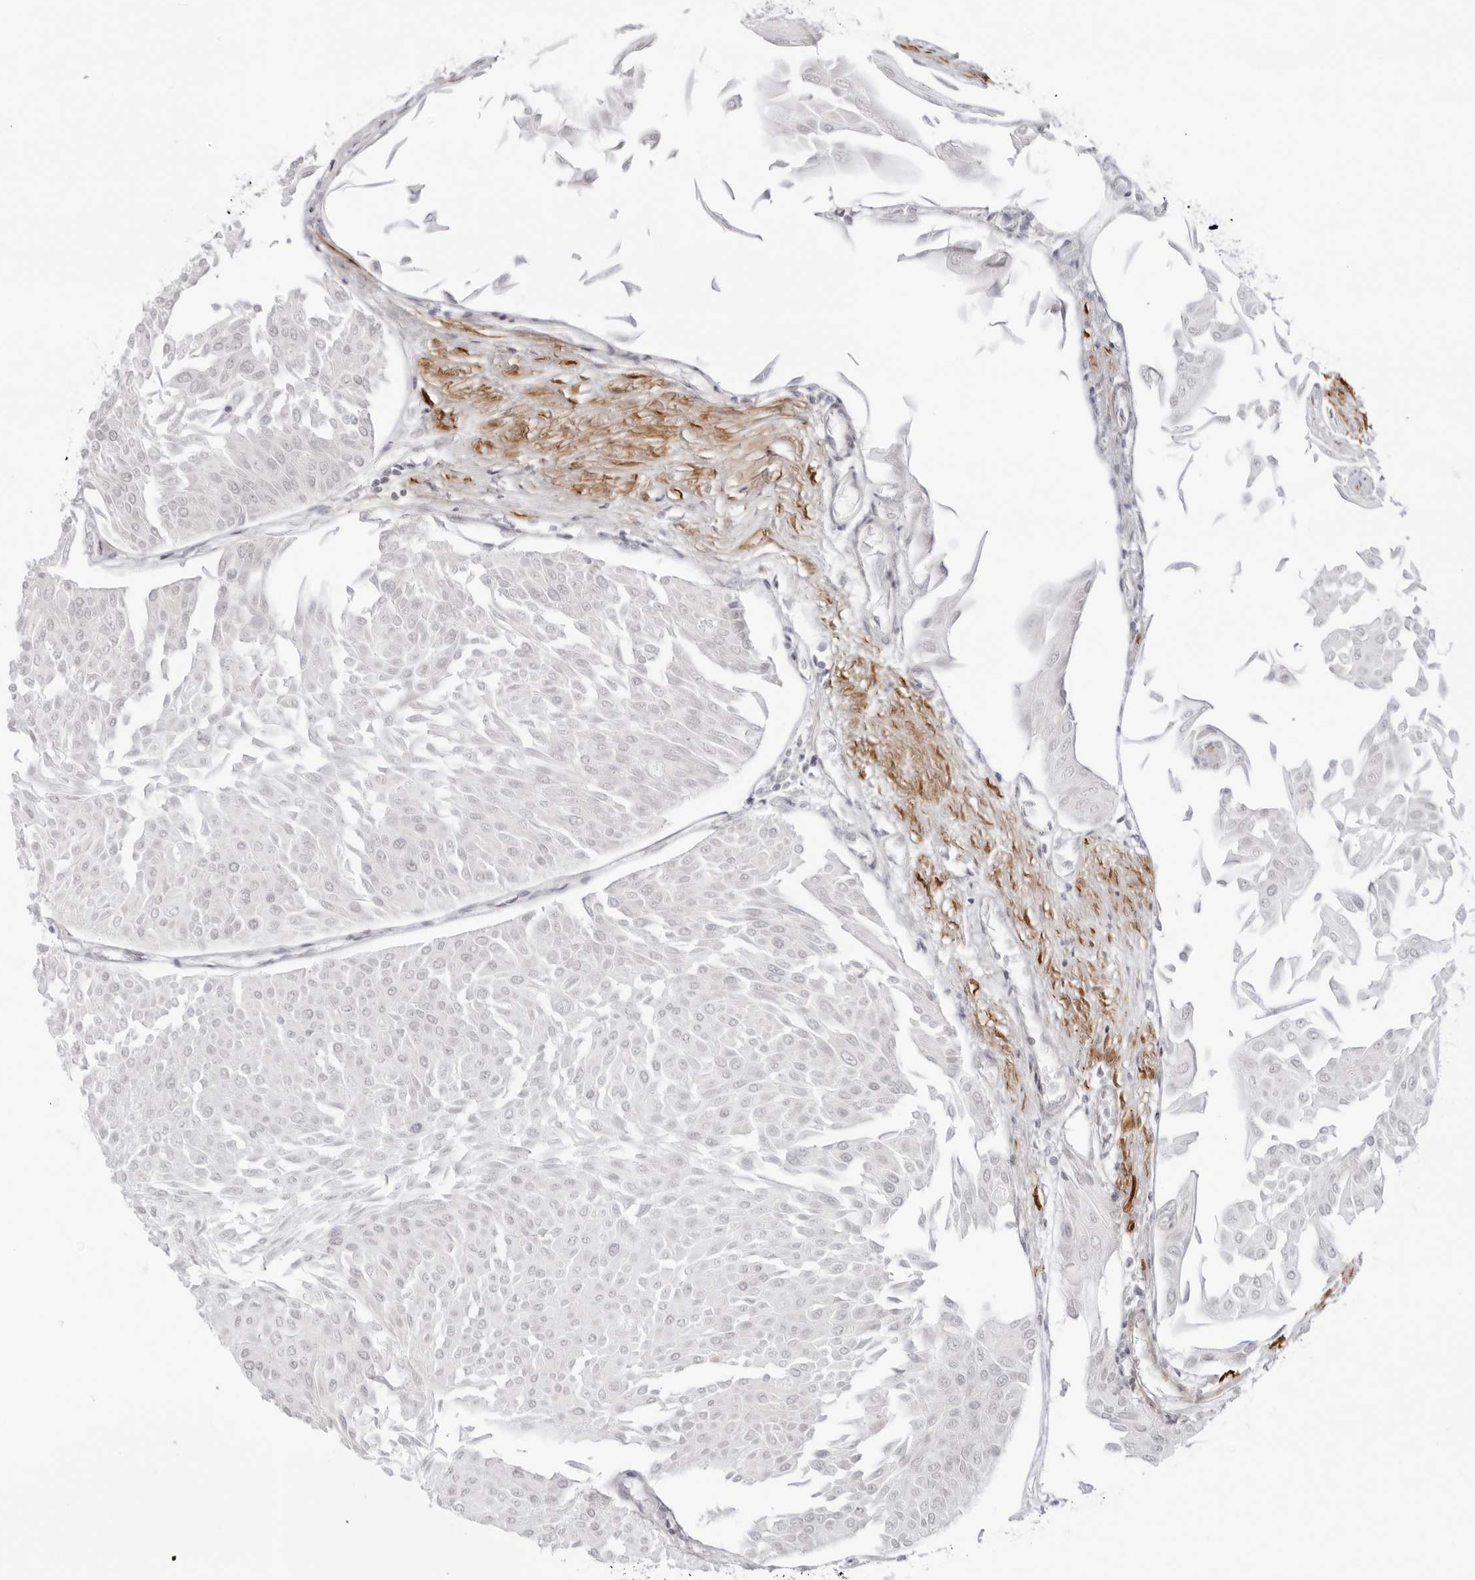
{"staining": {"intensity": "negative", "quantity": "none", "location": "none"}, "tissue": "urothelial cancer", "cell_type": "Tumor cells", "image_type": "cancer", "snomed": [{"axis": "morphology", "description": "Urothelial carcinoma, Low grade"}, {"axis": "topography", "description": "Urinary bladder"}], "caption": "DAB (3,3'-diaminobenzidine) immunohistochemical staining of low-grade urothelial carcinoma exhibits no significant expression in tumor cells.", "gene": "RNF146", "patient": {"sex": "male", "age": 67}}